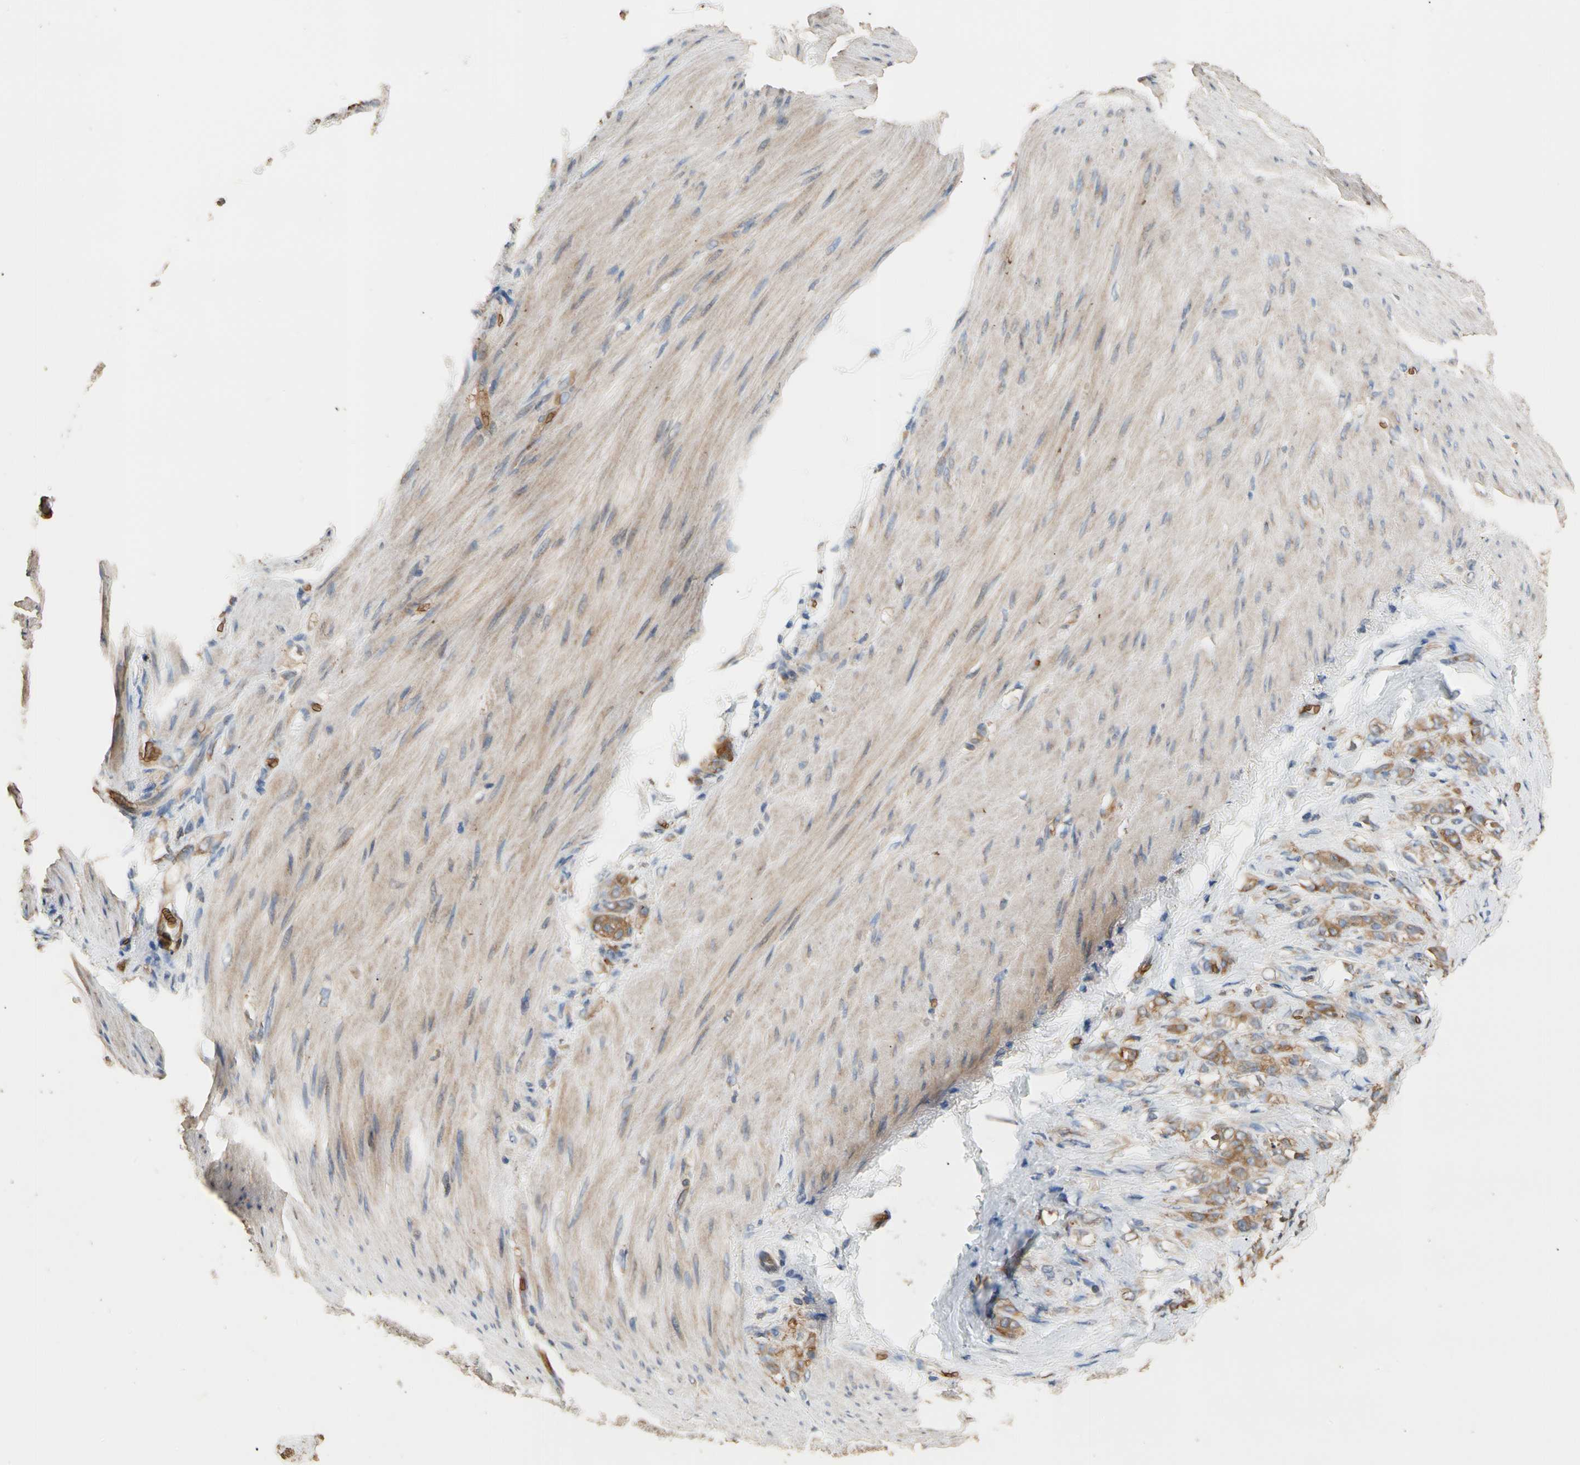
{"staining": {"intensity": "moderate", "quantity": ">75%", "location": "cytoplasmic/membranous"}, "tissue": "stomach cancer", "cell_type": "Tumor cells", "image_type": "cancer", "snomed": [{"axis": "morphology", "description": "Adenocarcinoma, NOS"}, {"axis": "topography", "description": "Stomach"}], "caption": "A high-resolution micrograph shows immunohistochemistry (IHC) staining of adenocarcinoma (stomach), which exhibits moderate cytoplasmic/membranous positivity in approximately >75% of tumor cells.", "gene": "RIOK2", "patient": {"sex": "male", "age": 82}}